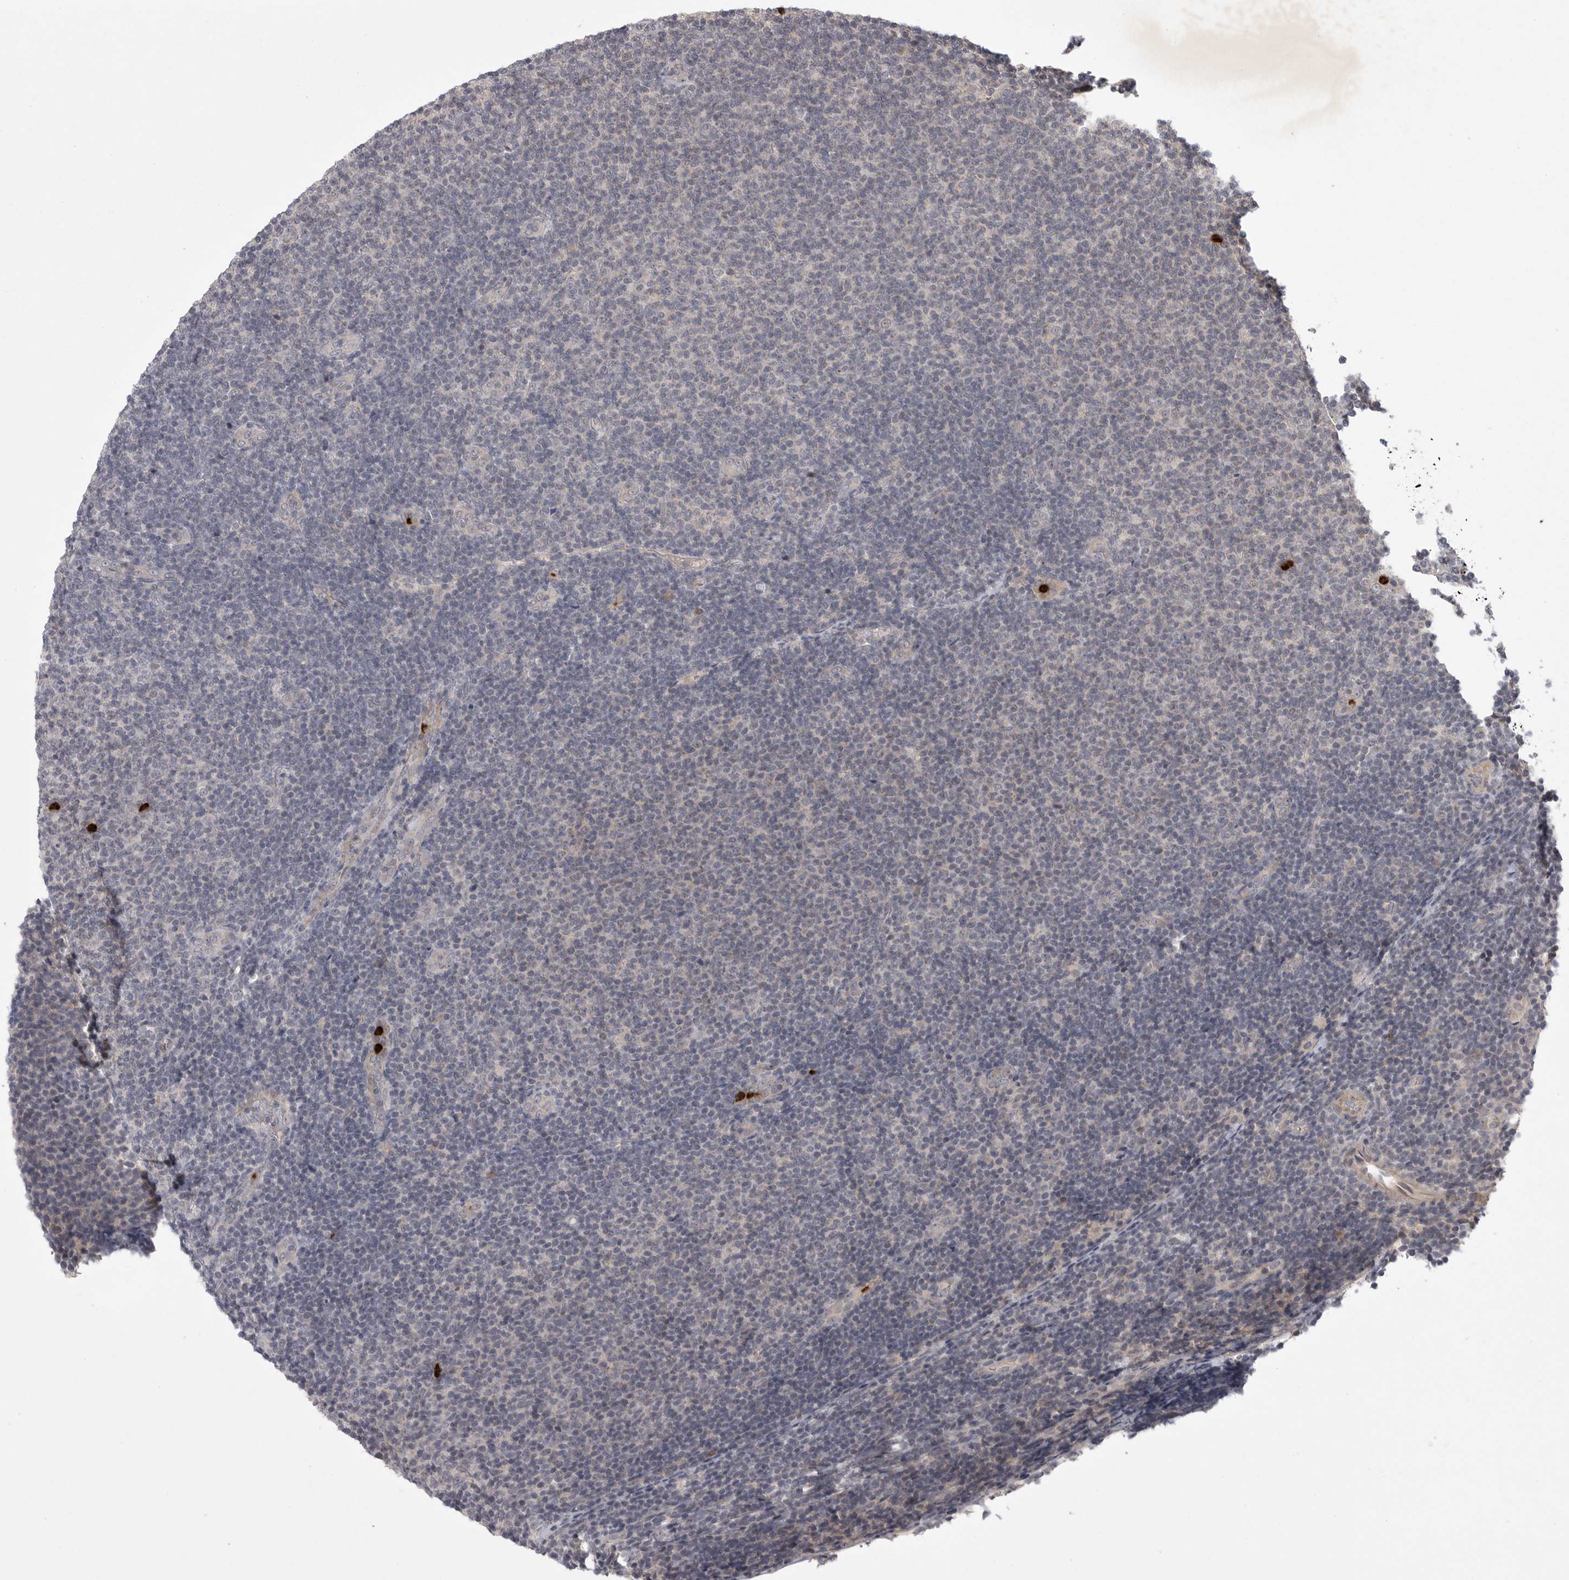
{"staining": {"intensity": "negative", "quantity": "none", "location": "none"}, "tissue": "lymphoma", "cell_type": "Tumor cells", "image_type": "cancer", "snomed": [{"axis": "morphology", "description": "Malignant lymphoma, non-Hodgkin's type, Low grade"}, {"axis": "topography", "description": "Lymph node"}], "caption": "A high-resolution histopathology image shows immunohistochemistry staining of low-grade malignant lymphoma, non-Hodgkin's type, which displays no significant expression in tumor cells.", "gene": "UBE3D", "patient": {"sex": "male", "age": 66}}